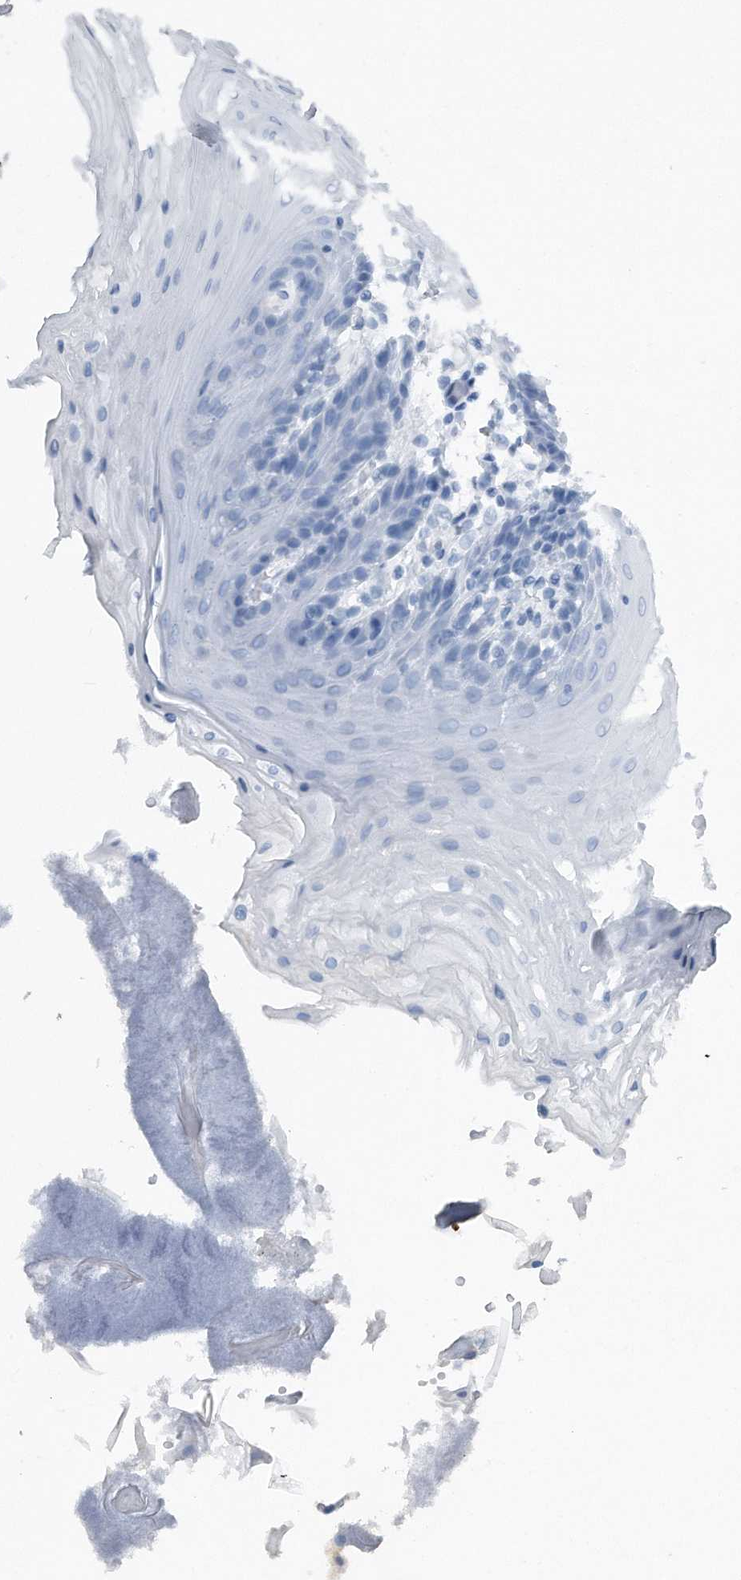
{"staining": {"intensity": "negative", "quantity": "none", "location": "none"}, "tissue": "oral mucosa", "cell_type": "Squamous epithelial cells", "image_type": "normal", "snomed": [{"axis": "morphology", "description": "Normal tissue, NOS"}, {"axis": "morphology", "description": "Squamous cell carcinoma, NOS"}, {"axis": "topography", "description": "Skeletal muscle"}, {"axis": "topography", "description": "Oral tissue"}, {"axis": "topography", "description": "Salivary gland"}, {"axis": "topography", "description": "Head-Neck"}], "caption": "Immunohistochemical staining of normal oral mucosa reveals no significant positivity in squamous epithelial cells. (IHC, brightfield microscopy, high magnification).", "gene": "SDHA", "patient": {"sex": "male", "age": 54}}